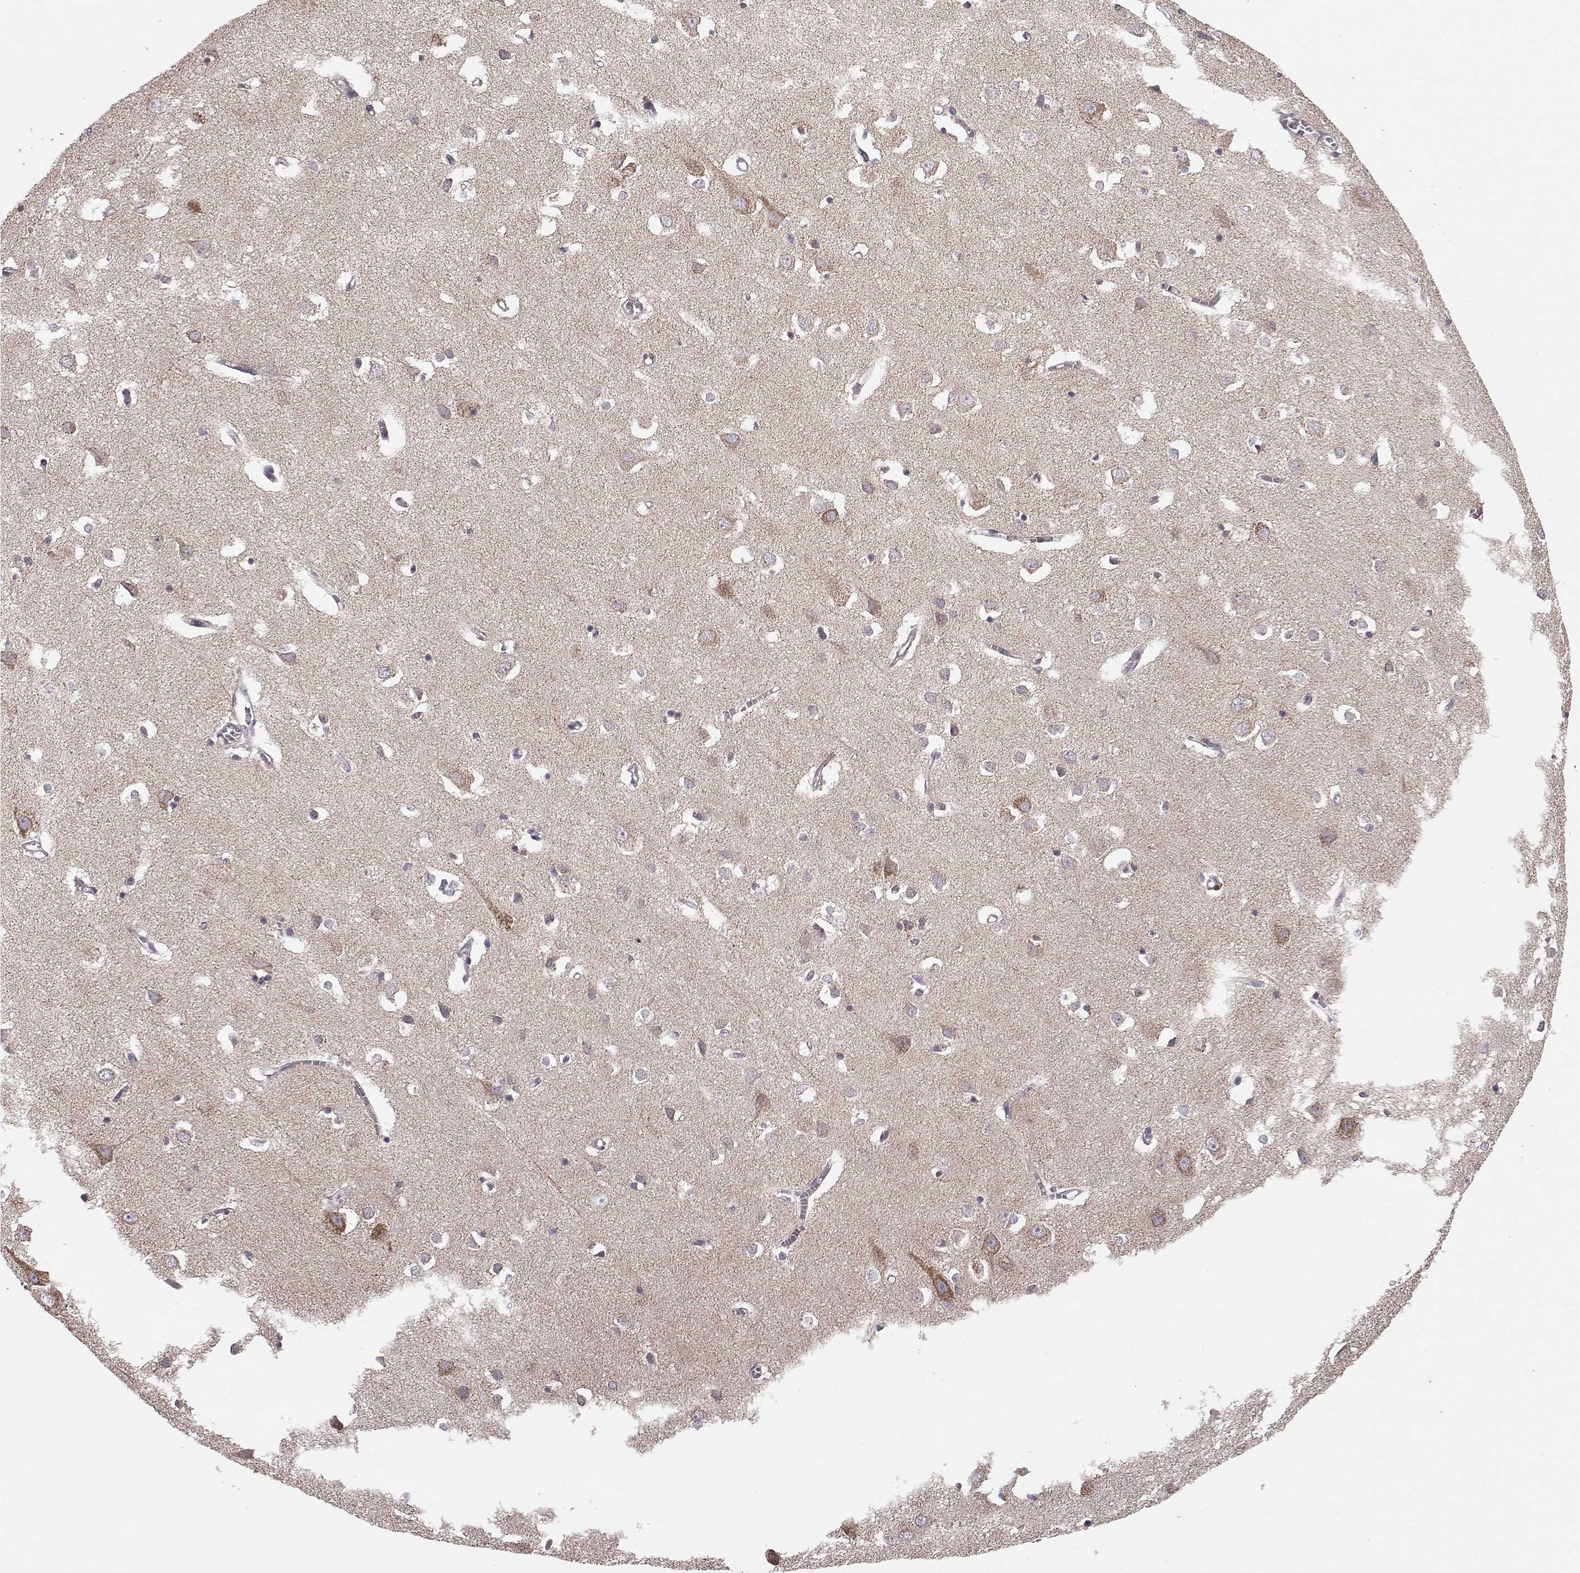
{"staining": {"intensity": "negative", "quantity": "none", "location": "none"}, "tissue": "cerebral cortex", "cell_type": "Endothelial cells", "image_type": "normal", "snomed": [{"axis": "morphology", "description": "Normal tissue, NOS"}, {"axis": "topography", "description": "Cerebral cortex"}], "caption": "IHC photomicrograph of normal cerebral cortex stained for a protein (brown), which exhibits no expression in endothelial cells. (DAB (3,3'-diaminobenzidine) immunohistochemistry, high magnification).", "gene": "FAM8A1", "patient": {"sex": "male", "age": 70}}